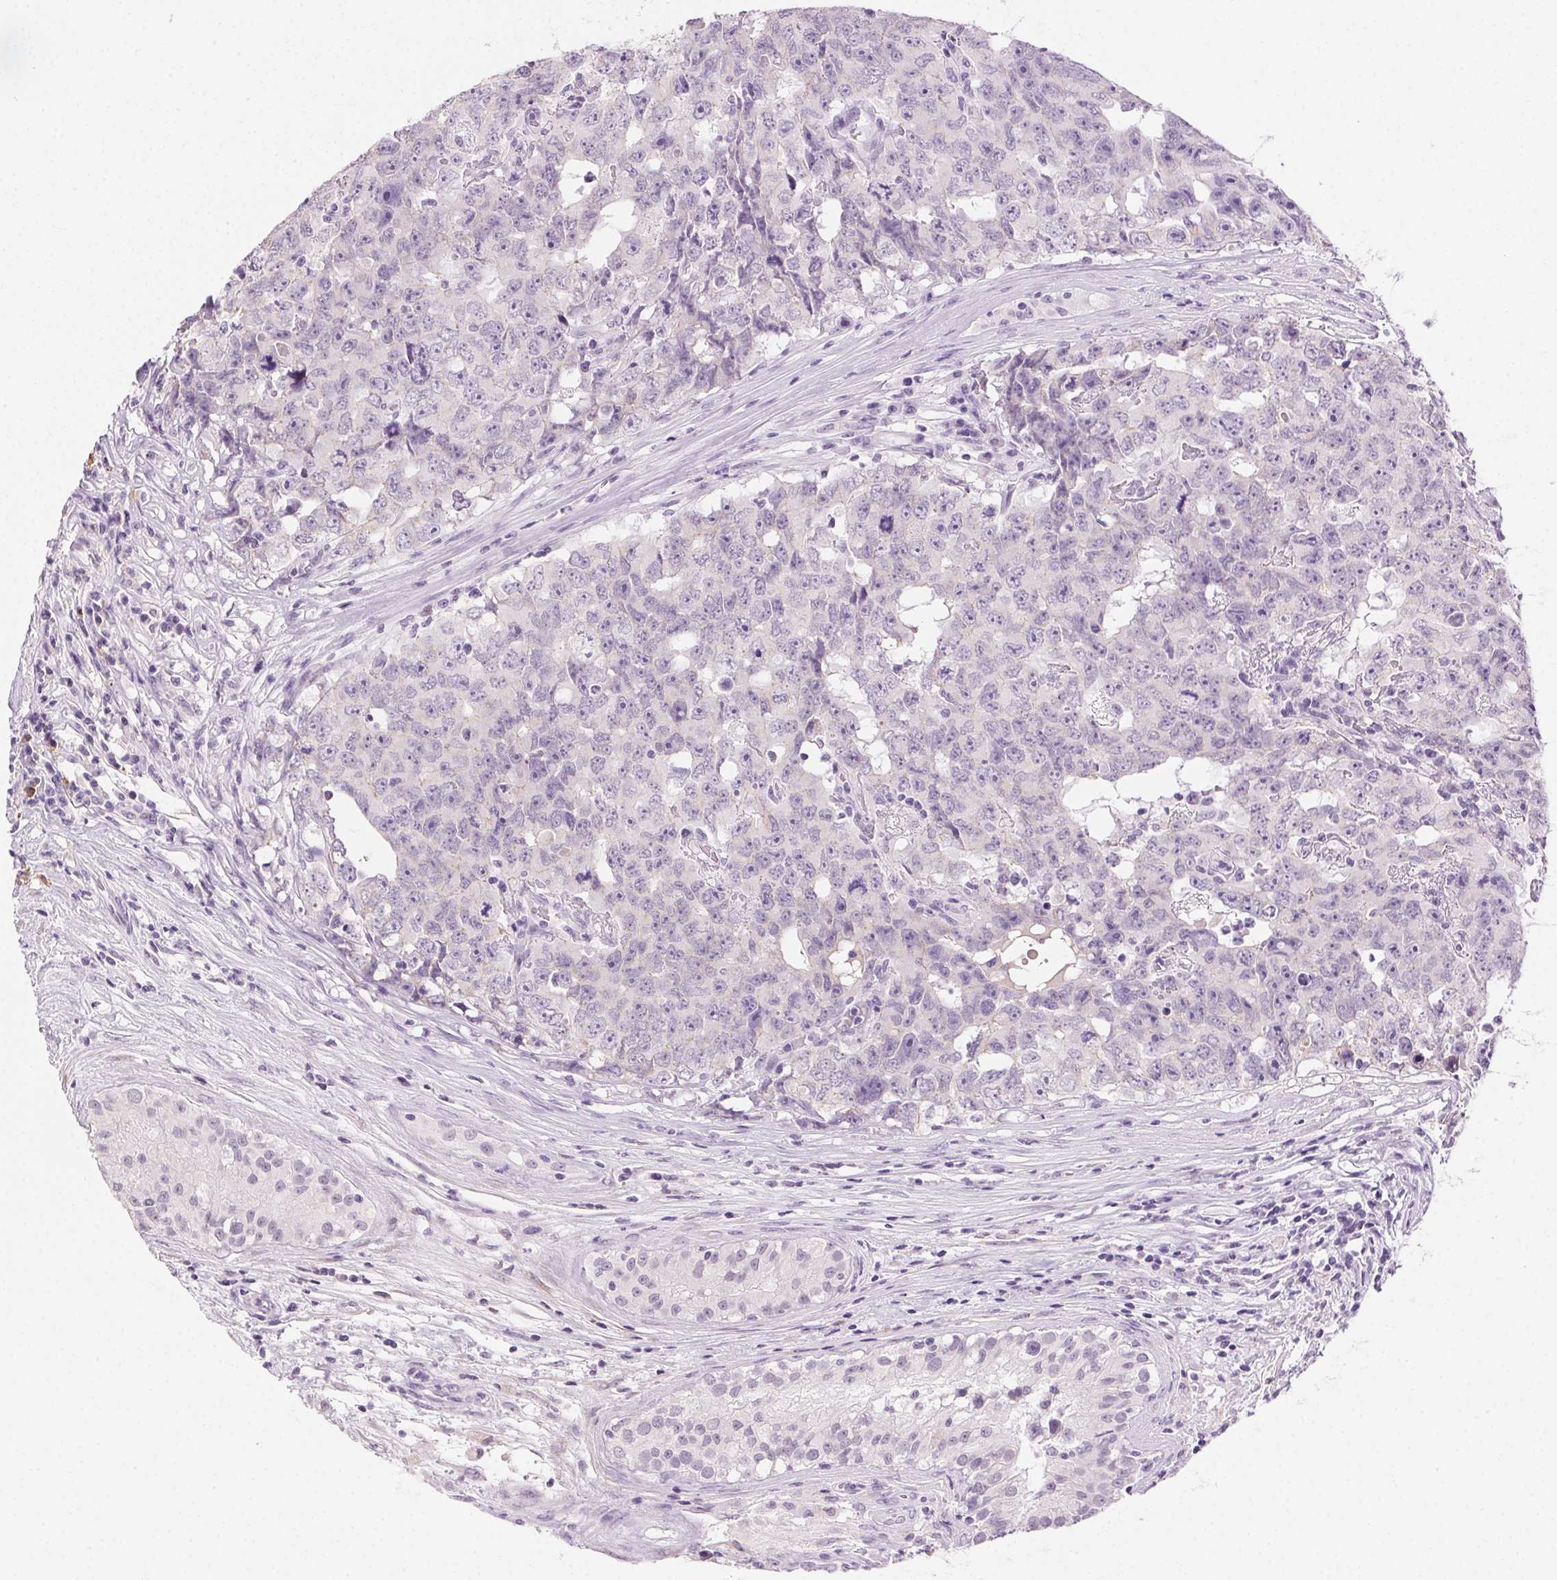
{"staining": {"intensity": "negative", "quantity": "none", "location": "none"}, "tissue": "testis cancer", "cell_type": "Tumor cells", "image_type": "cancer", "snomed": [{"axis": "morphology", "description": "Carcinoma, Embryonal, NOS"}, {"axis": "topography", "description": "Testis"}], "caption": "Immunohistochemistry micrograph of embryonal carcinoma (testis) stained for a protein (brown), which exhibits no expression in tumor cells.", "gene": "CLDN10", "patient": {"sex": "male", "age": 24}}